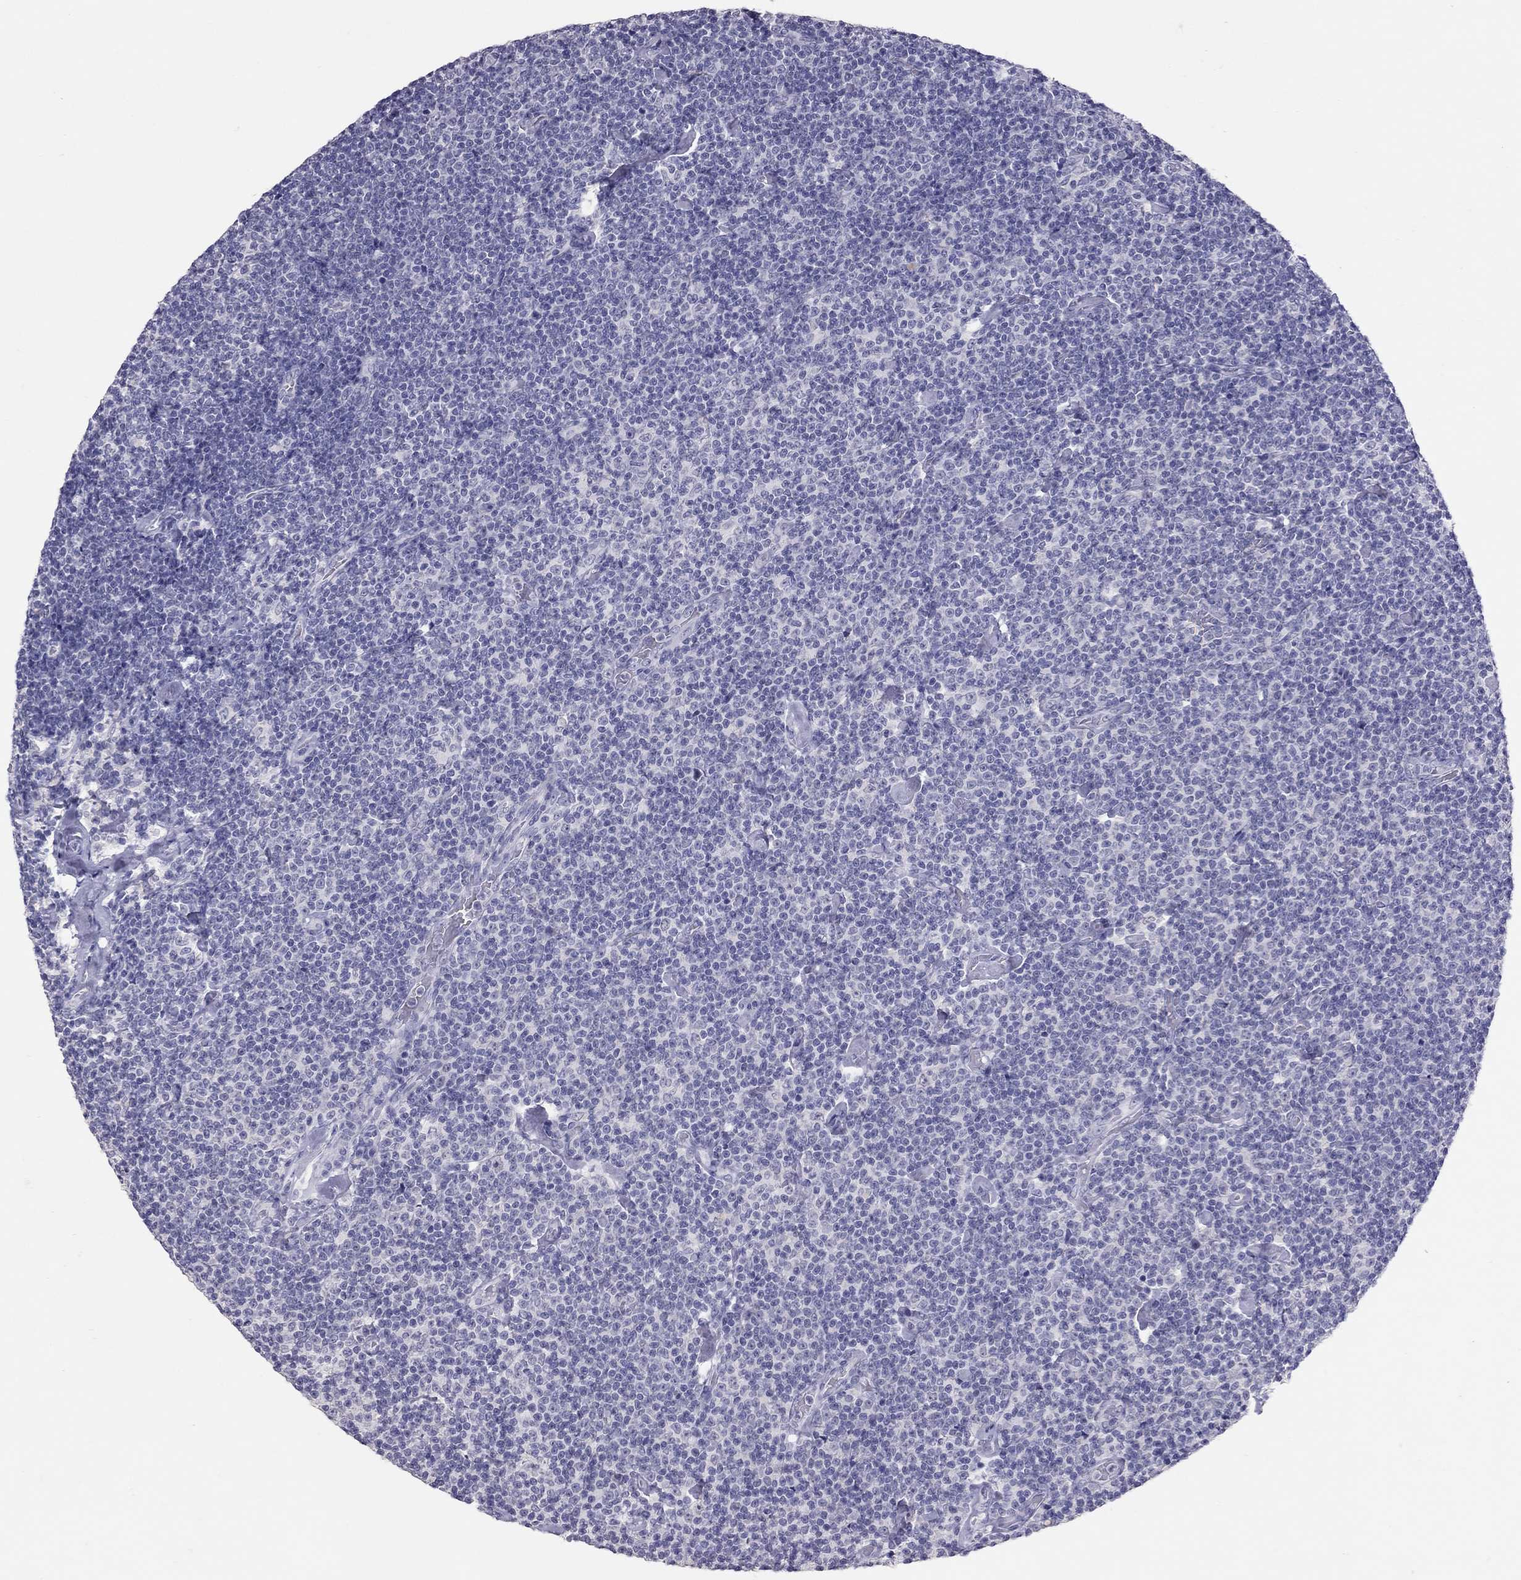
{"staining": {"intensity": "negative", "quantity": "none", "location": "none"}, "tissue": "lymphoma", "cell_type": "Tumor cells", "image_type": "cancer", "snomed": [{"axis": "morphology", "description": "Malignant lymphoma, non-Hodgkin's type, Low grade"}, {"axis": "topography", "description": "Lymph node"}], "caption": "Tumor cells are negative for brown protein staining in malignant lymphoma, non-Hodgkin's type (low-grade).", "gene": "PSMB11", "patient": {"sex": "male", "age": 81}}